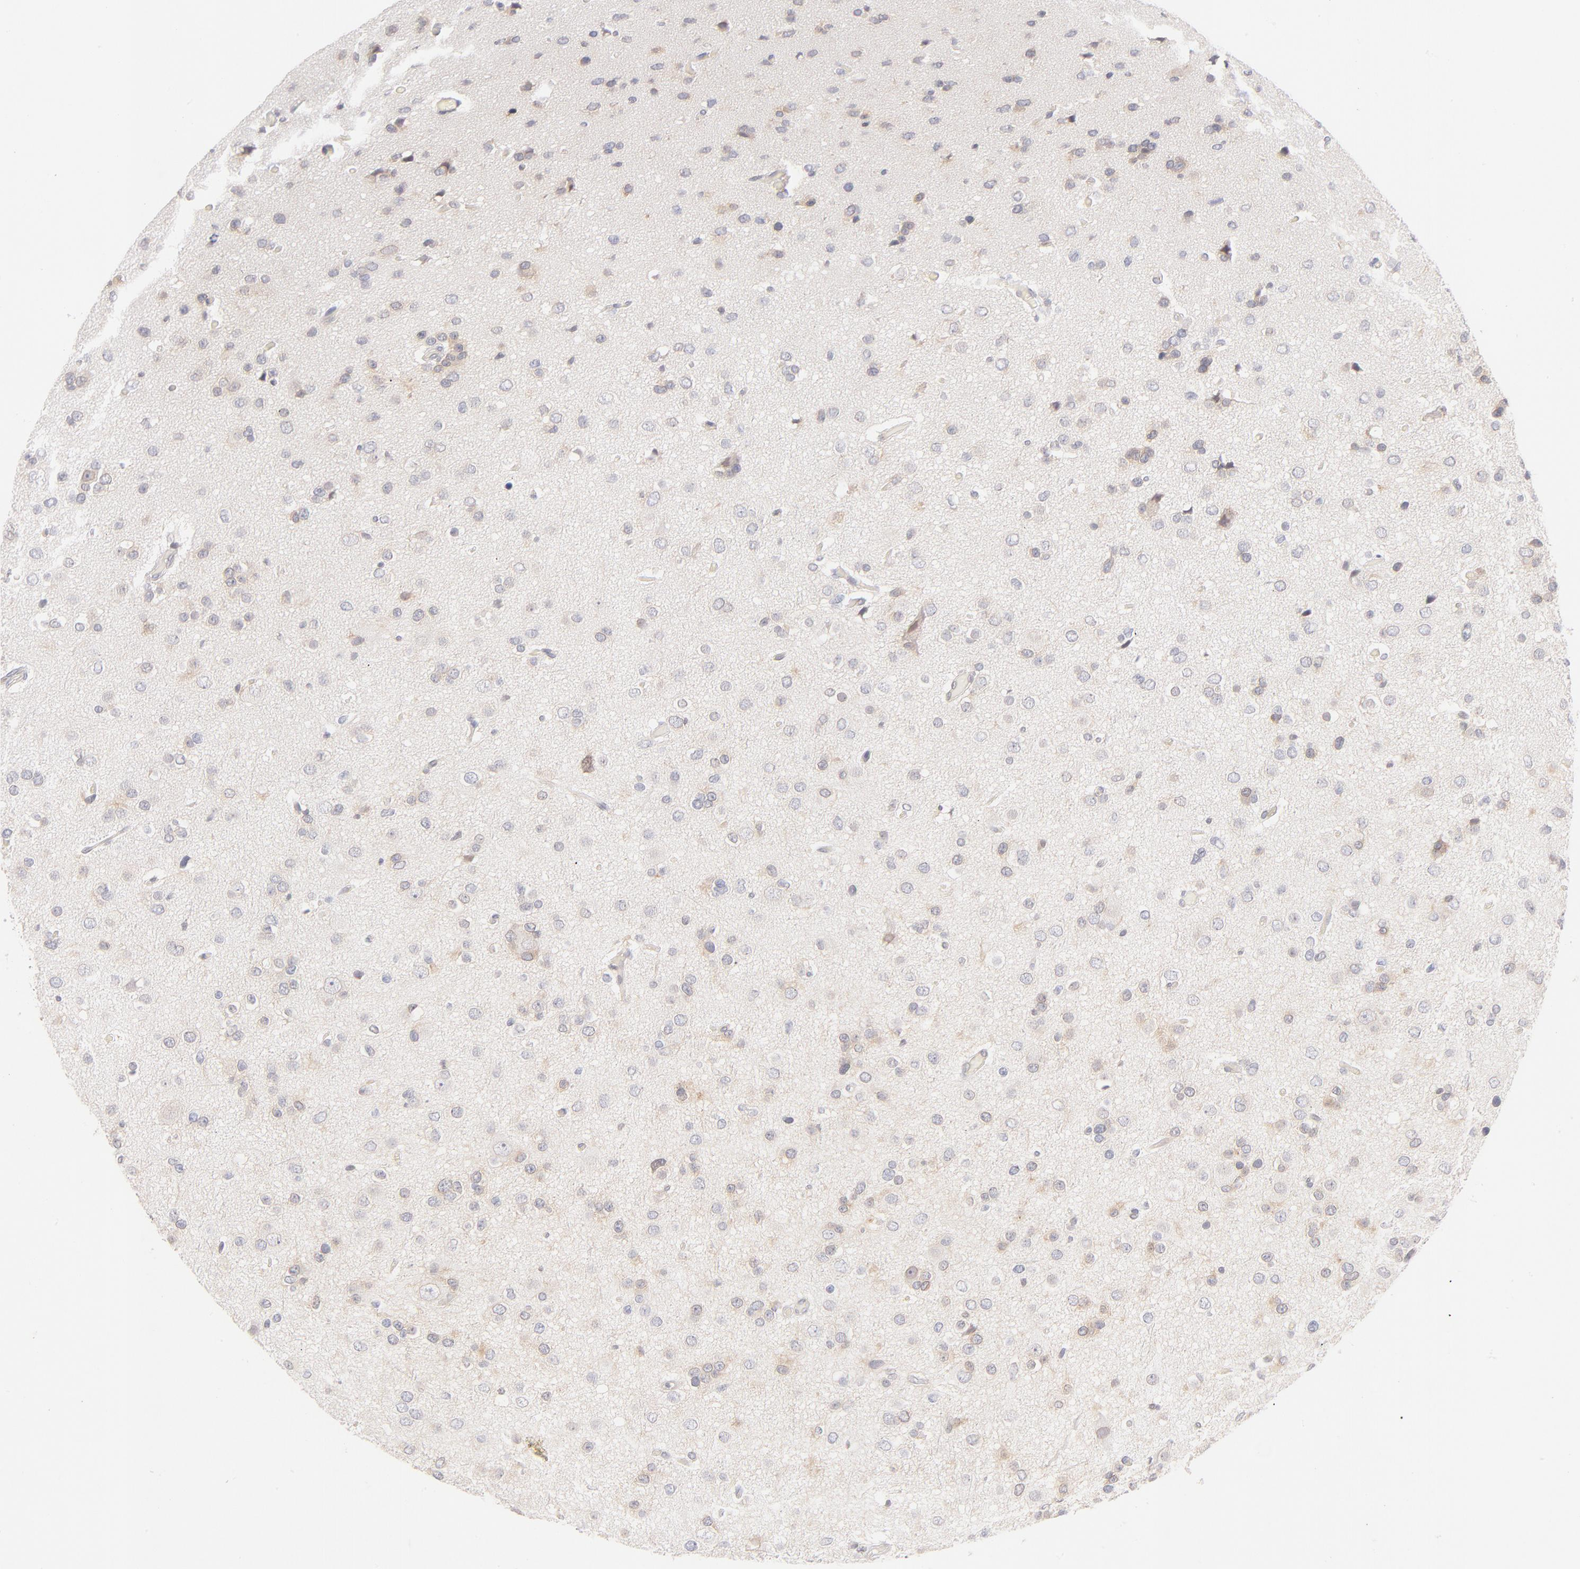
{"staining": {"intensity": "weak", "quantity": ">75%", "location": "cytoplasmic/membranous,nuclear"}, "tissue": "glioma", "cell_type": "Tumor cells", "image_type": "cancer", "snomed": [{"axis": "morphology", "description": "Glioma, malignant, Low grade"}, {"axis": "topography", "description": "Brain"}], "caption": "Human glioma stained with a brown dye reveals weak cytoplasmic/membranous and nuclear positive staining in about >75% of tumor cells.", "gene": "CASP6", "patient": {"sex": "male", "age": 42}}